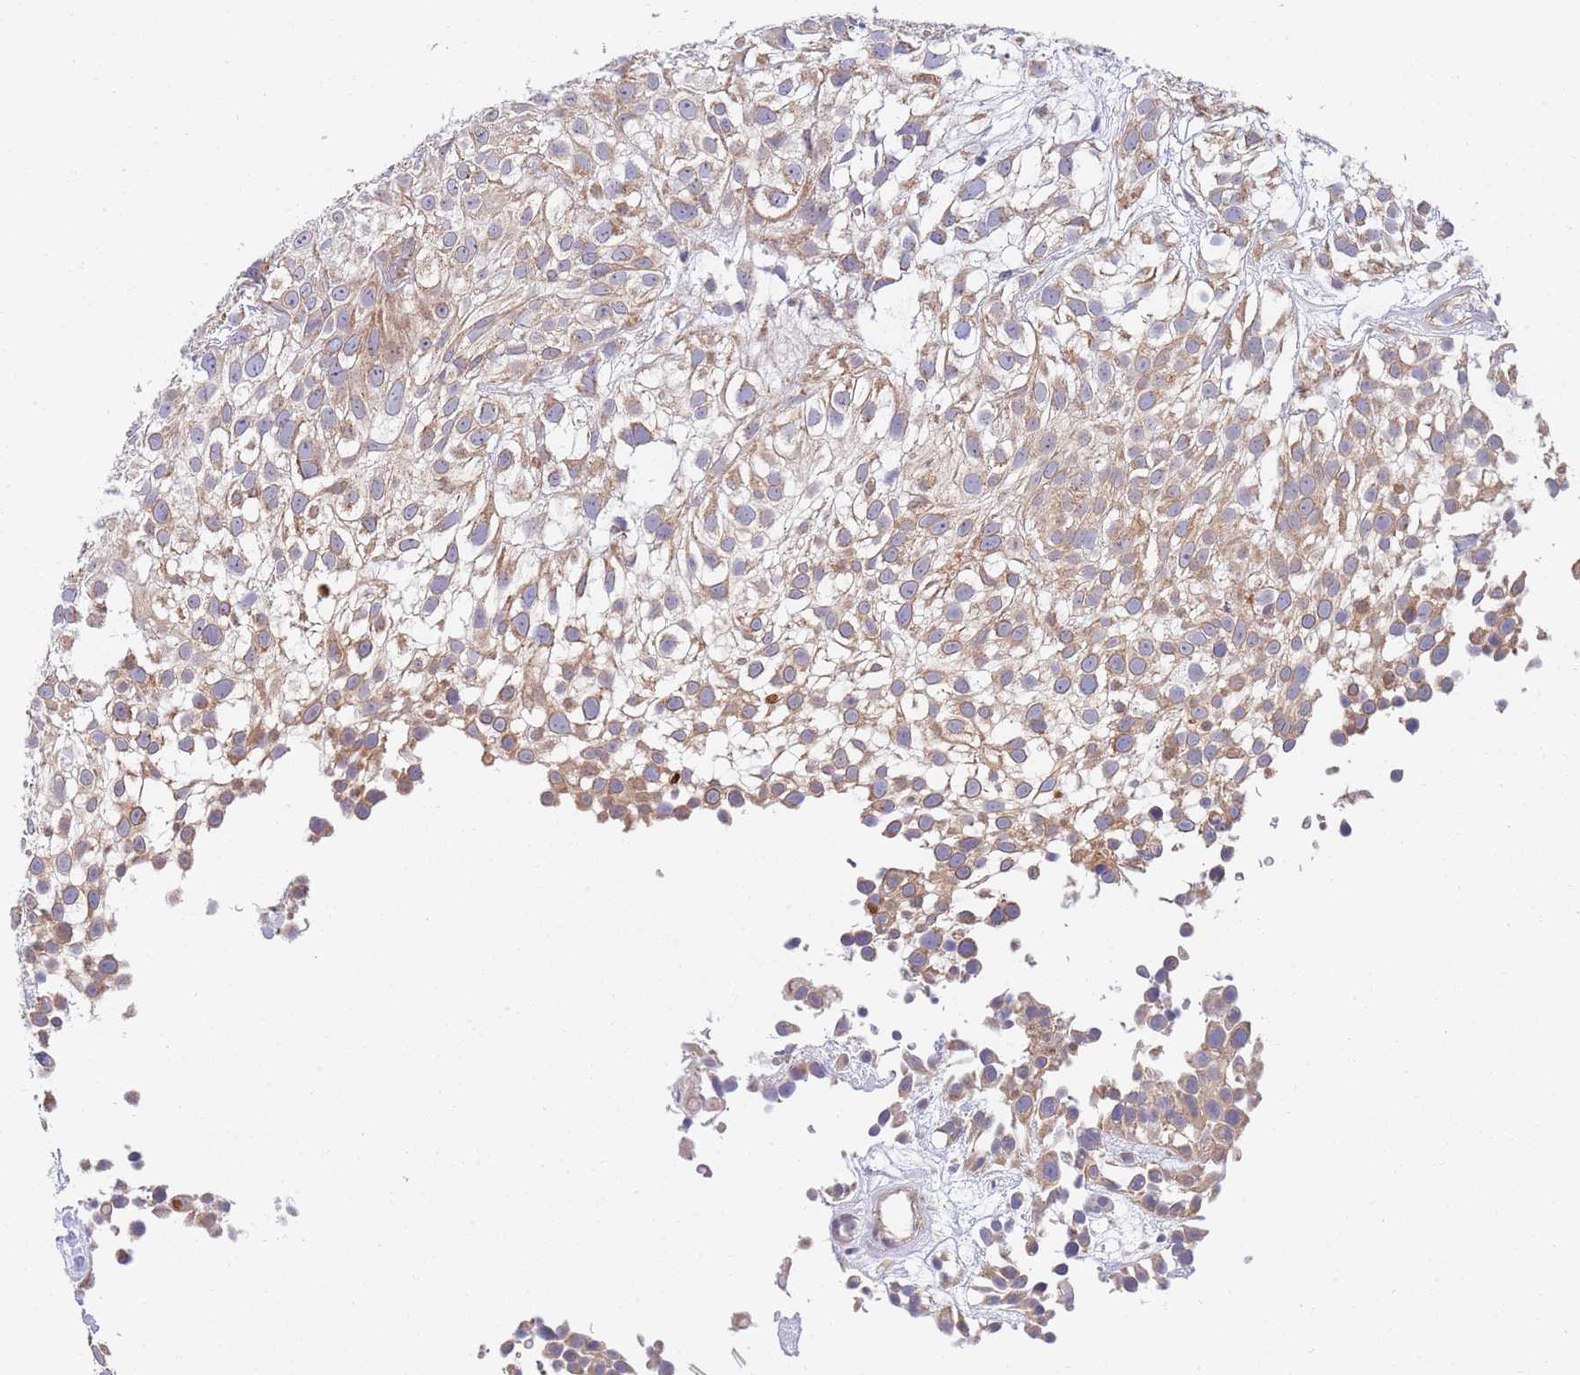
{"staining": {"intensity": "moderate", "quantity": "25%-75%", "location": "cytoplasmic/membranous"}, "tissue": "urothelial cancer", "cell_type": "Tumor cells", "image_type": "cancer", "snomed": [{"axis": "morphology", "description": "Urothelial carcinoma, High grade"}, {"axis": "topography", "description": "Urinary bladder"}], "caption": "The immunohistochemical stain labels moderate cytoplasmic/membranous staining in tumor cells of urothelial carcinoma (high-grade) tissue.", "gene": "PWWP3A", "patient": {"sex": "male", "age": 56}}